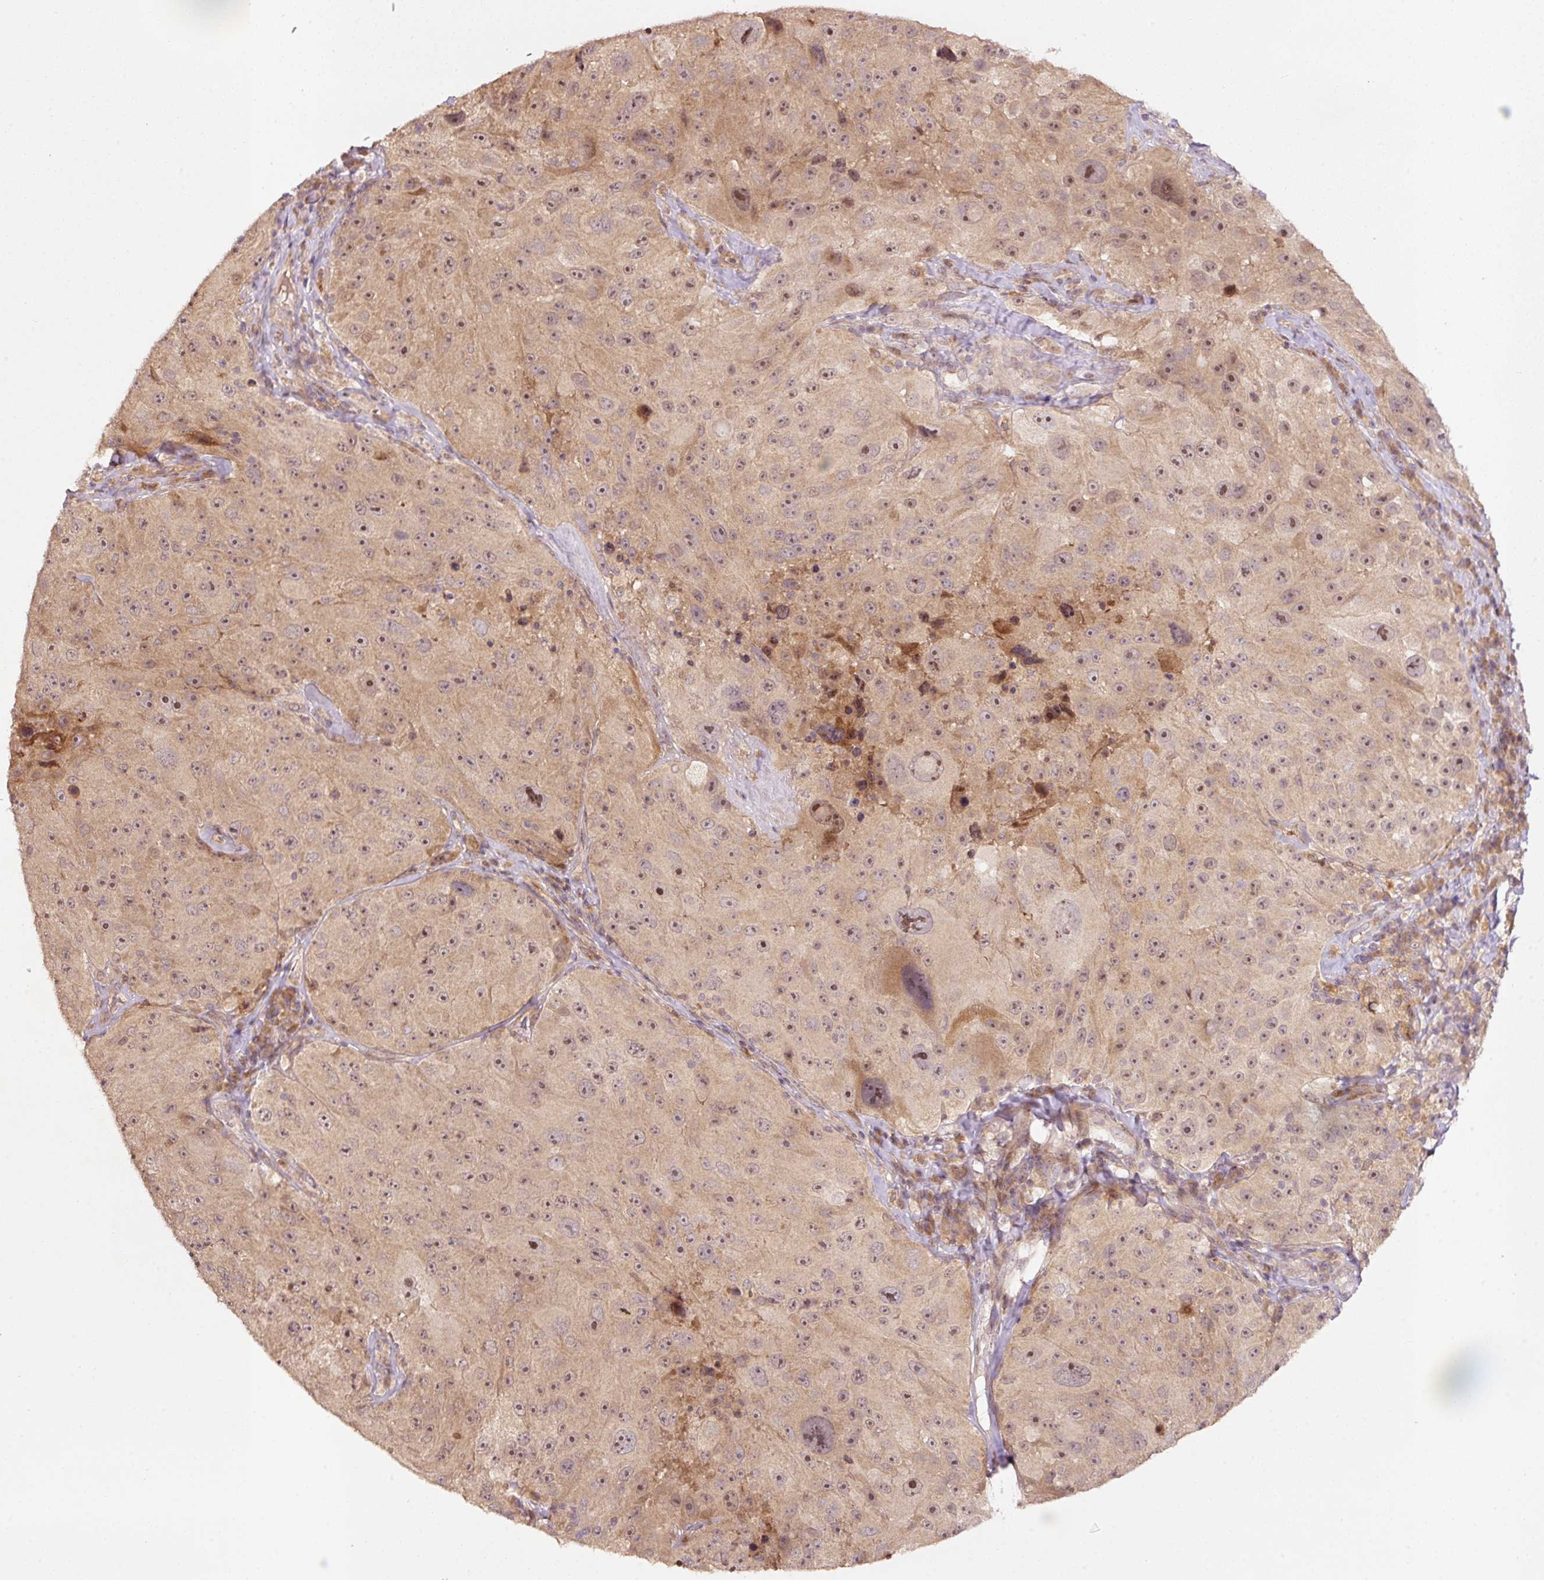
{"staining": {"intensity": "moderate", "quantity": ">75%", "location": "nuclear"}, "tissue": "melanoma", "cell_type": "Tumor cells", "image_type": "cancer", "snomed": [{"axis": "morphology", "description": "Malignant melanoma, Metastatic site"}, {"axis": "topography", "description": "Lymph node"}], "caption": "Human malignant melanoma (metastatic site) stained for a protein (brown) exhibits moderate nuclear positive staining in about >75% of tumor cells.", "gene": "PCDHB1", "patient": {"sex": "male", "age": 62}}